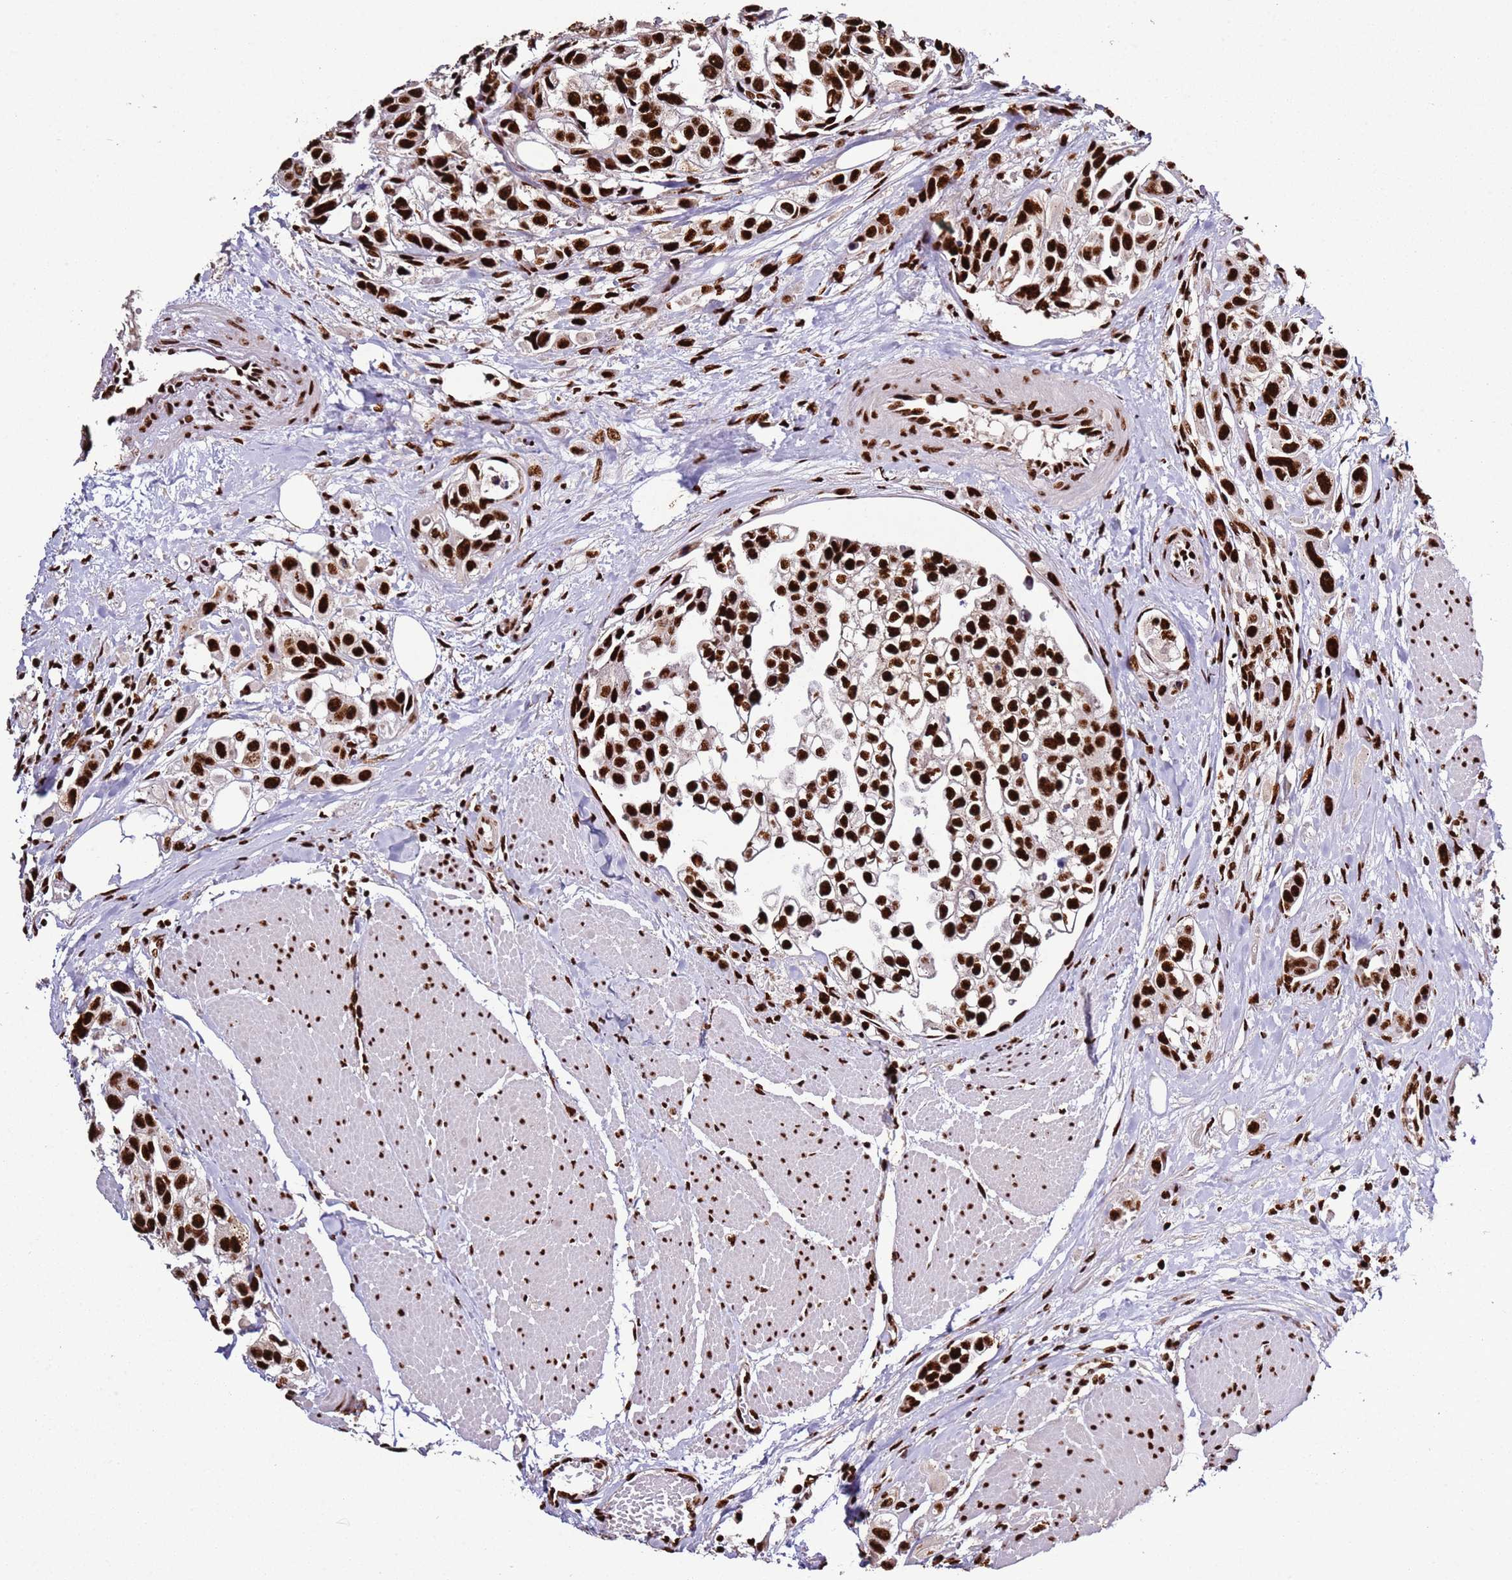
{"staining": {"intensity": "strong", "quantity": ">75%", "location": "nuclear"}, "tissue": "urothelial cancer", "cell_type": "Tumor cells", "image_type": "cancer", "snomed": [{"axis": "morphology", "description": "Urothelial carcinoma, High grade"}, {"axis": "topography", "description": "Urinary bladder"}], "caption": "A high-resolution image shows immunohistochemistry staining of urothelial carcinoma (high-grade), which exhibits strong nuclear positivity in about >75% of tumor cells.", "gene": "C6orf226", "patient": {"sex": "male", "age": 67}}